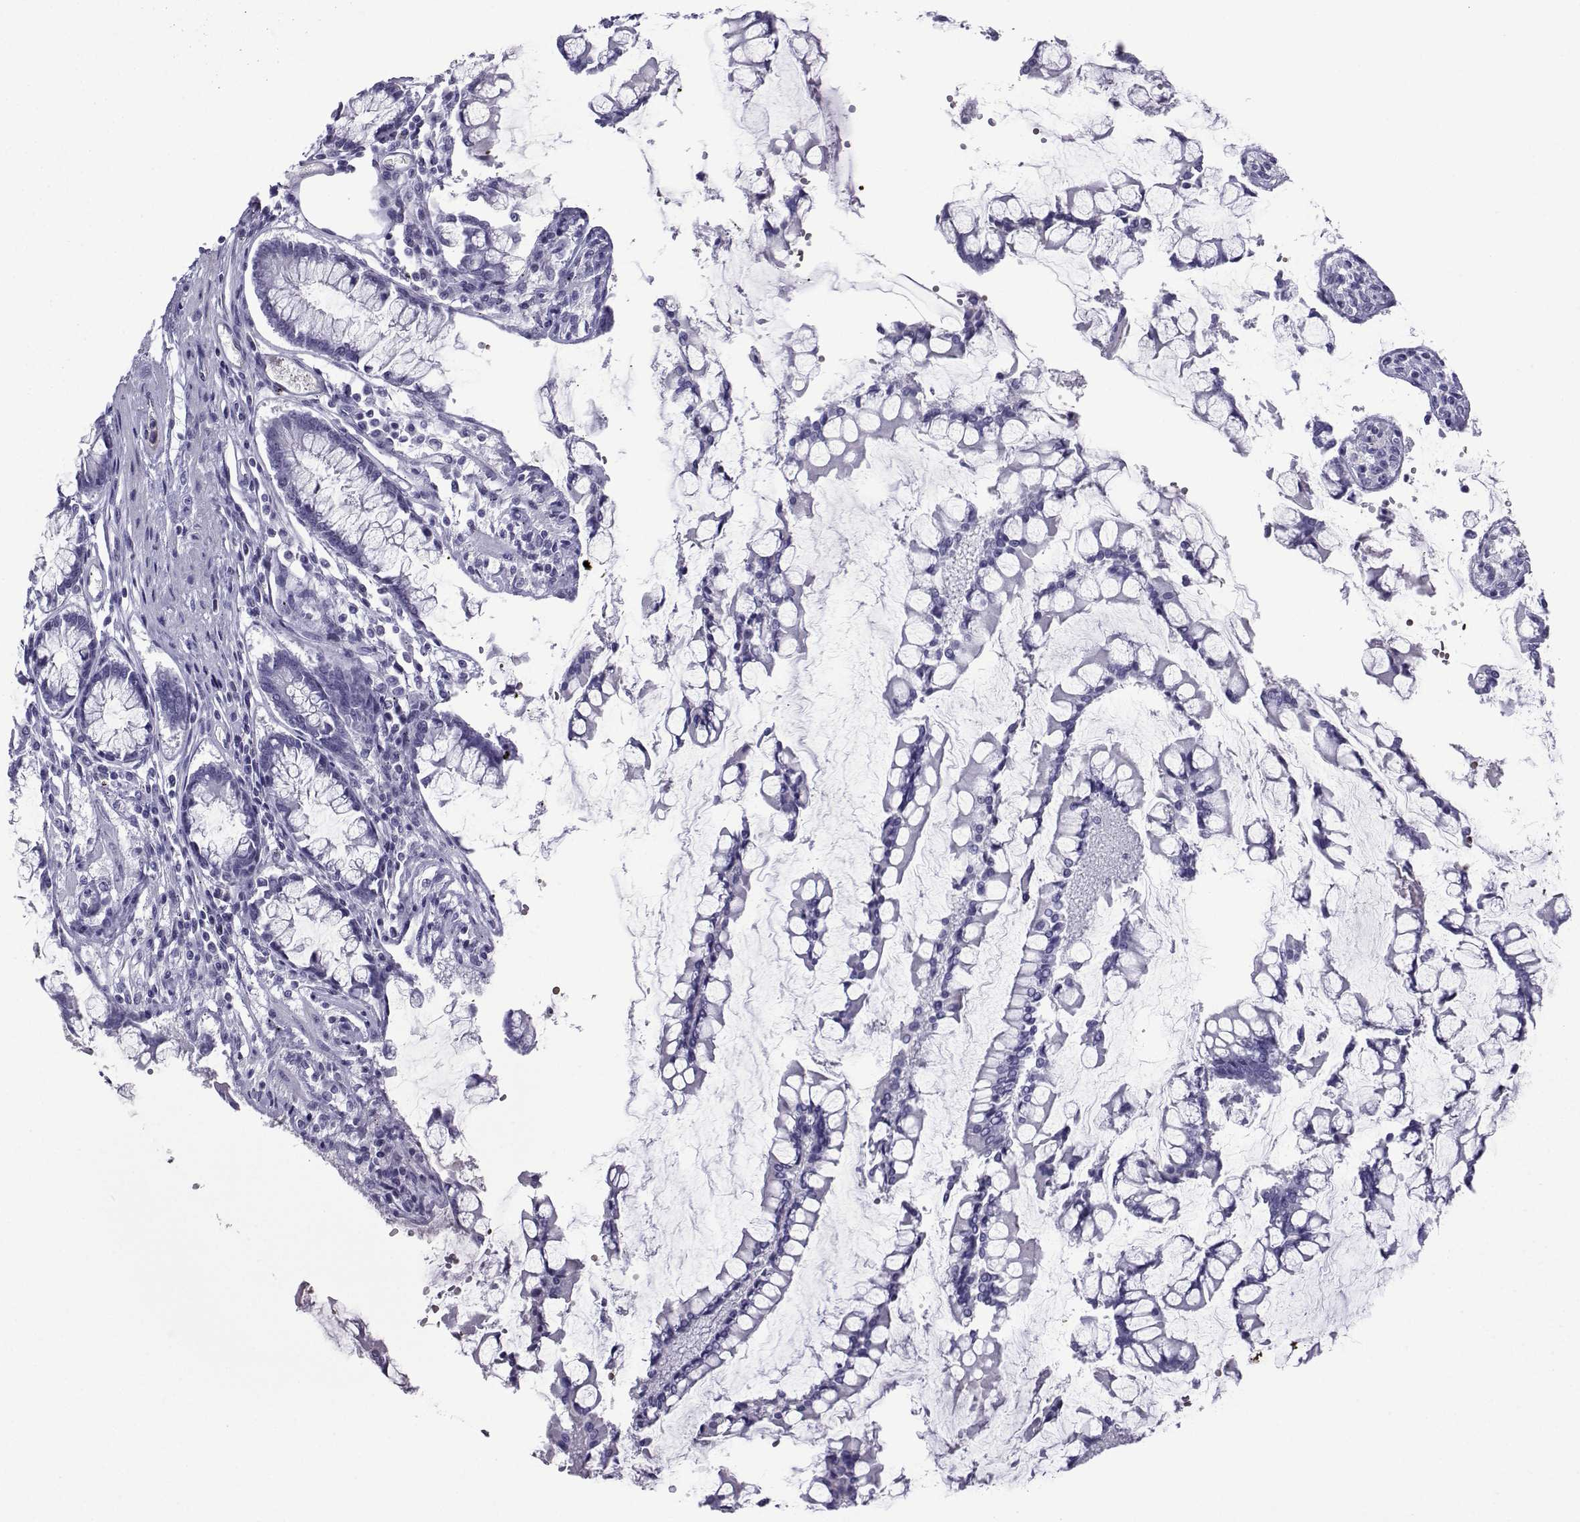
{"staining": {"intensity": "negative", "quantity": "none", "location": "none"}, "tissue": "carcinoid", "cell_type": "Tumor cells", "image_type": "cancer", "snomed": [{"axis": "morphology", "description": "Carcinoid, malignant, NOS"}, {"axis": "topography", "description": "Small intestine"}], "caption": "Carcinoid was stained to show a protein in brown. There is no significant positivity in tumor cells.", "gene": "TRIM46", "patient": {"sex": "female", "age": 65}}